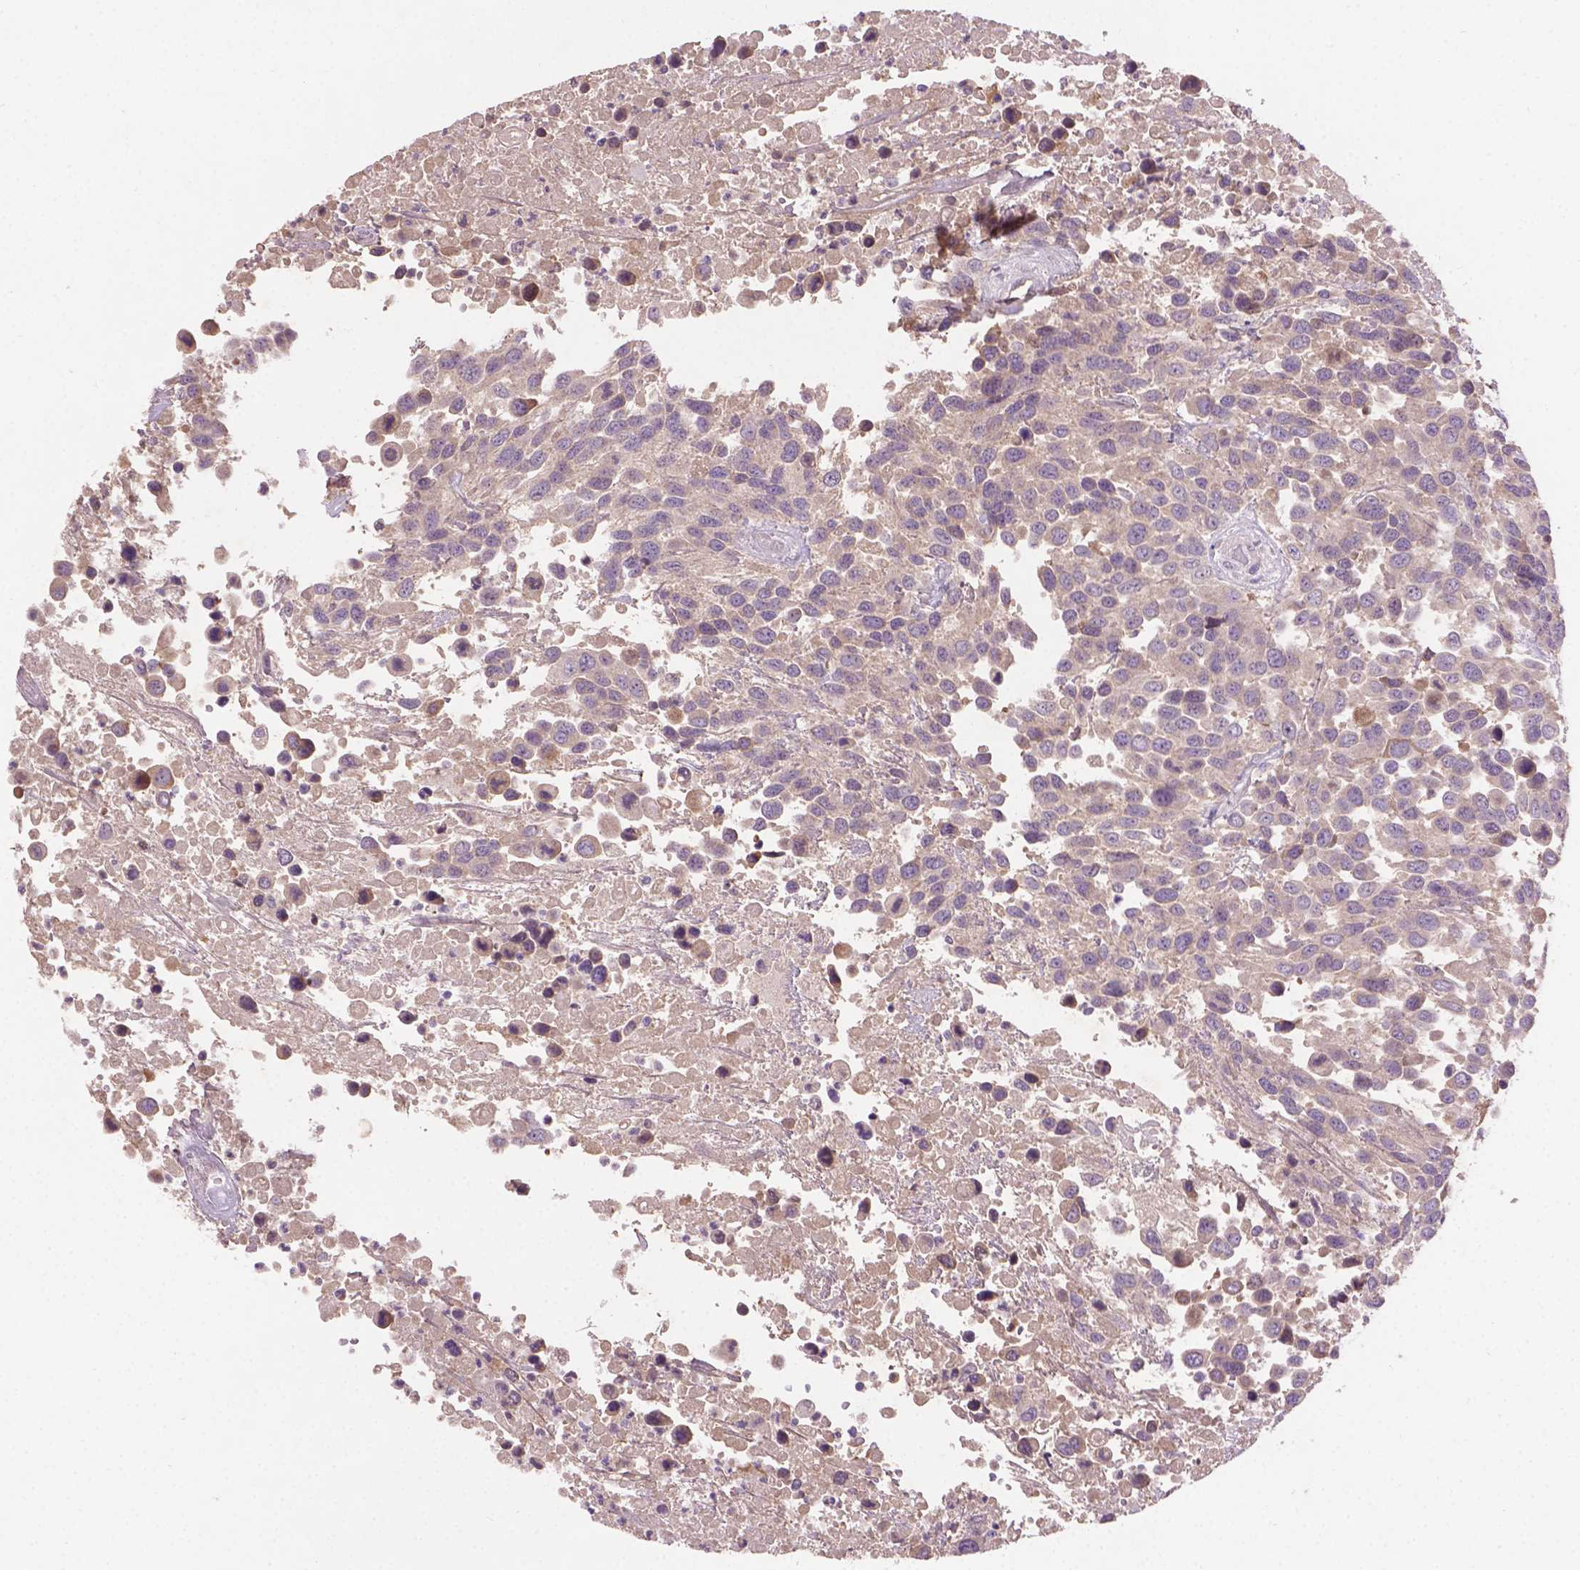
{"staining": {"intensity": "negative", "quantity": "none", "location": "none"}, "tissue": "urothelial cancer", "cell_type": "Tumor cells", "image_type": "cancer", "snomed": [{"axis": "morphology", "description": "Urothelial carcinoma, High grade"}, {"axis": "topography", "description": "Urinary bladder"}], "caption": "Tumor cells are negative for brown protein staining in urothelial carcinoma (high-grade).", "gene": "SOX17", "patient": {"sex": "female", "age": 70}}